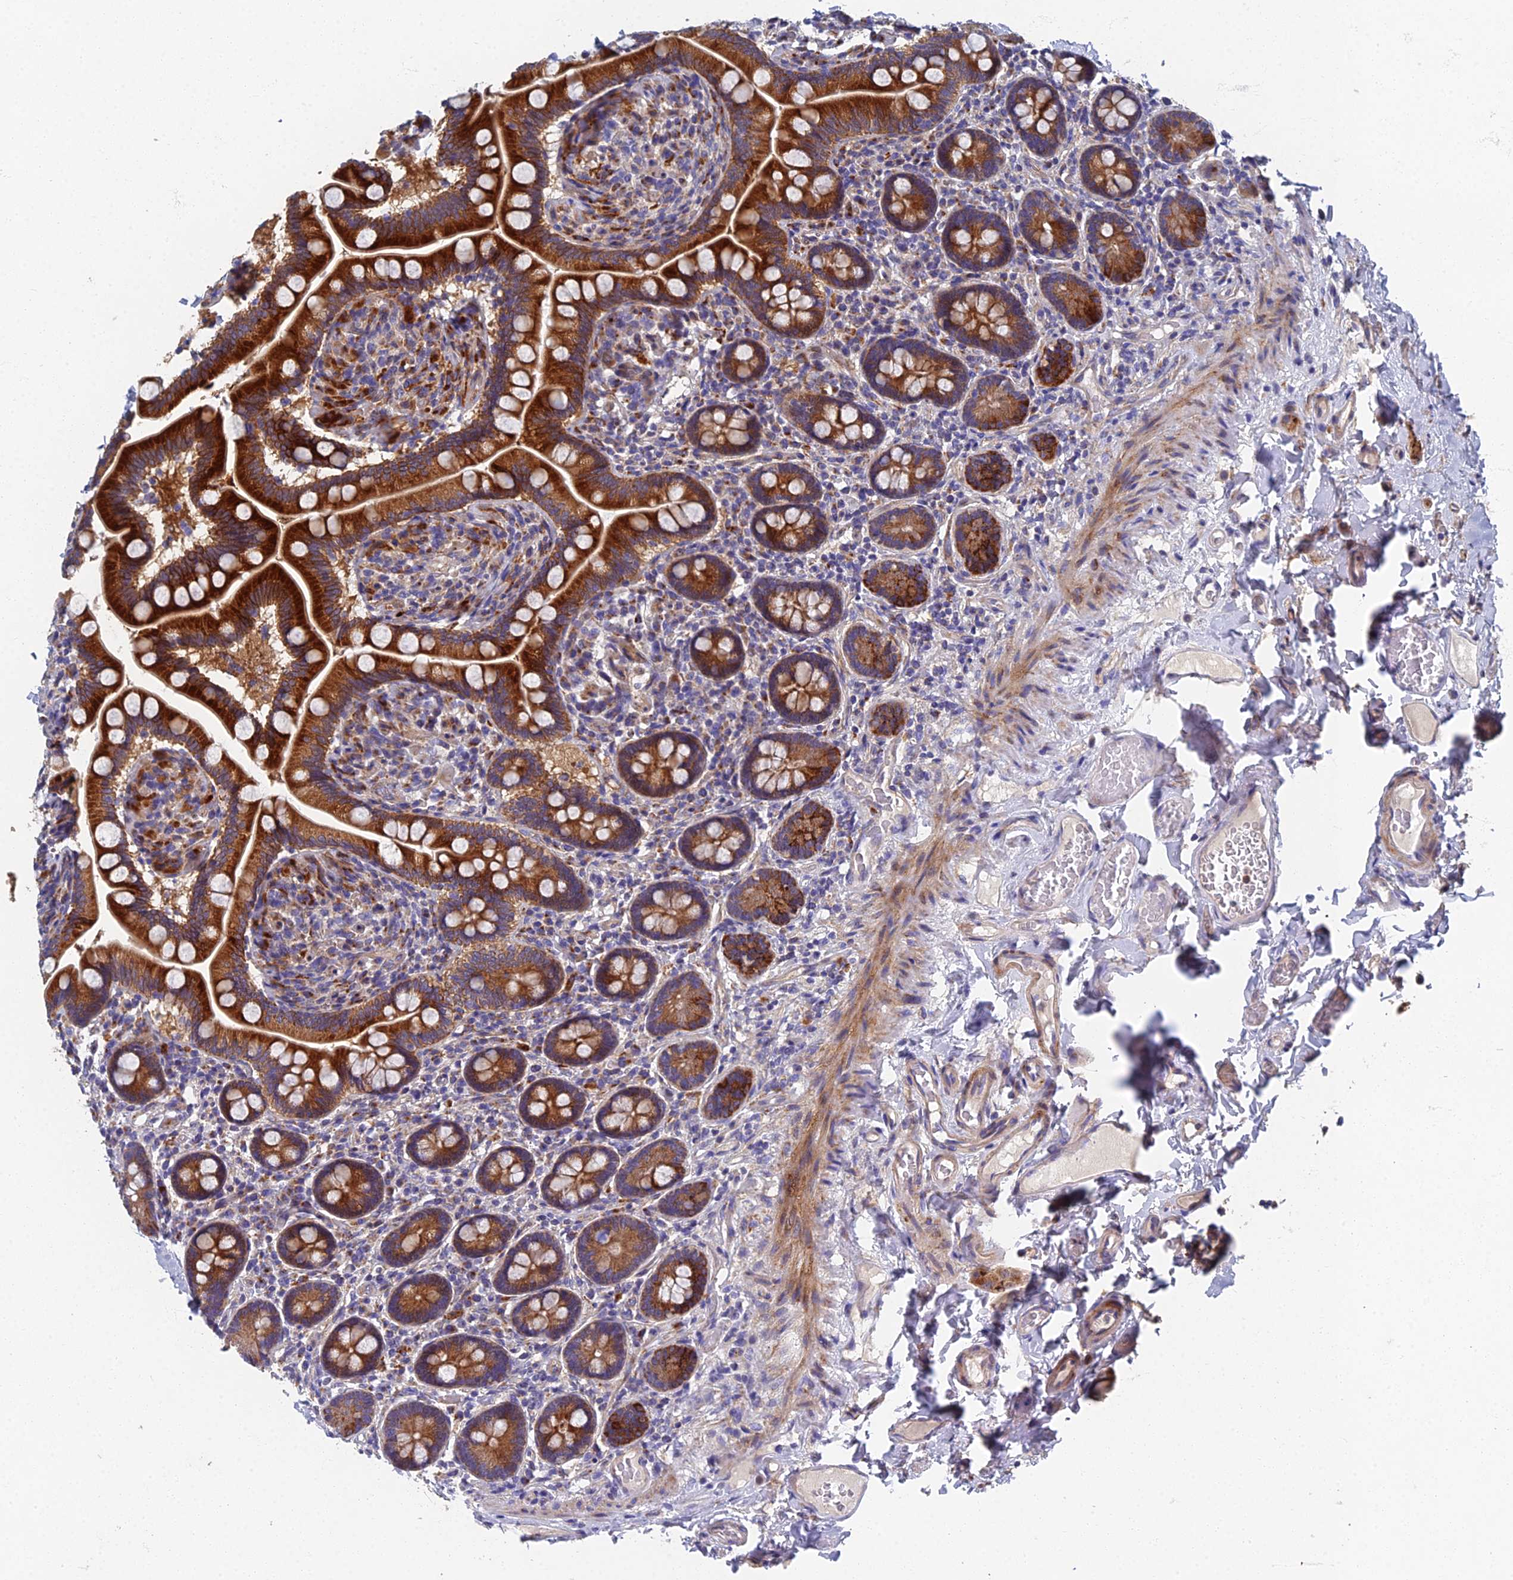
{"staining": {"intensity": "strong", "quantity": ">75%", "location": "cytoplasmic/membranous"}, "tissue": "small intestine", "cell_type": "Glandular cells", "image_type": "normal", "snomed": [{"axis": "morphology", "description": "Normal tissue, NOS"}, {"axis": "topography", "description": "Small intestine"}], "caption": "Brown immunohistochemical staining in benign small intestine reveals strong cytoplasmic/membranous positivity in about >75% of glandular cells.", "gene": "RNASEK", "patient": {"sex": "female", "age": 64}}